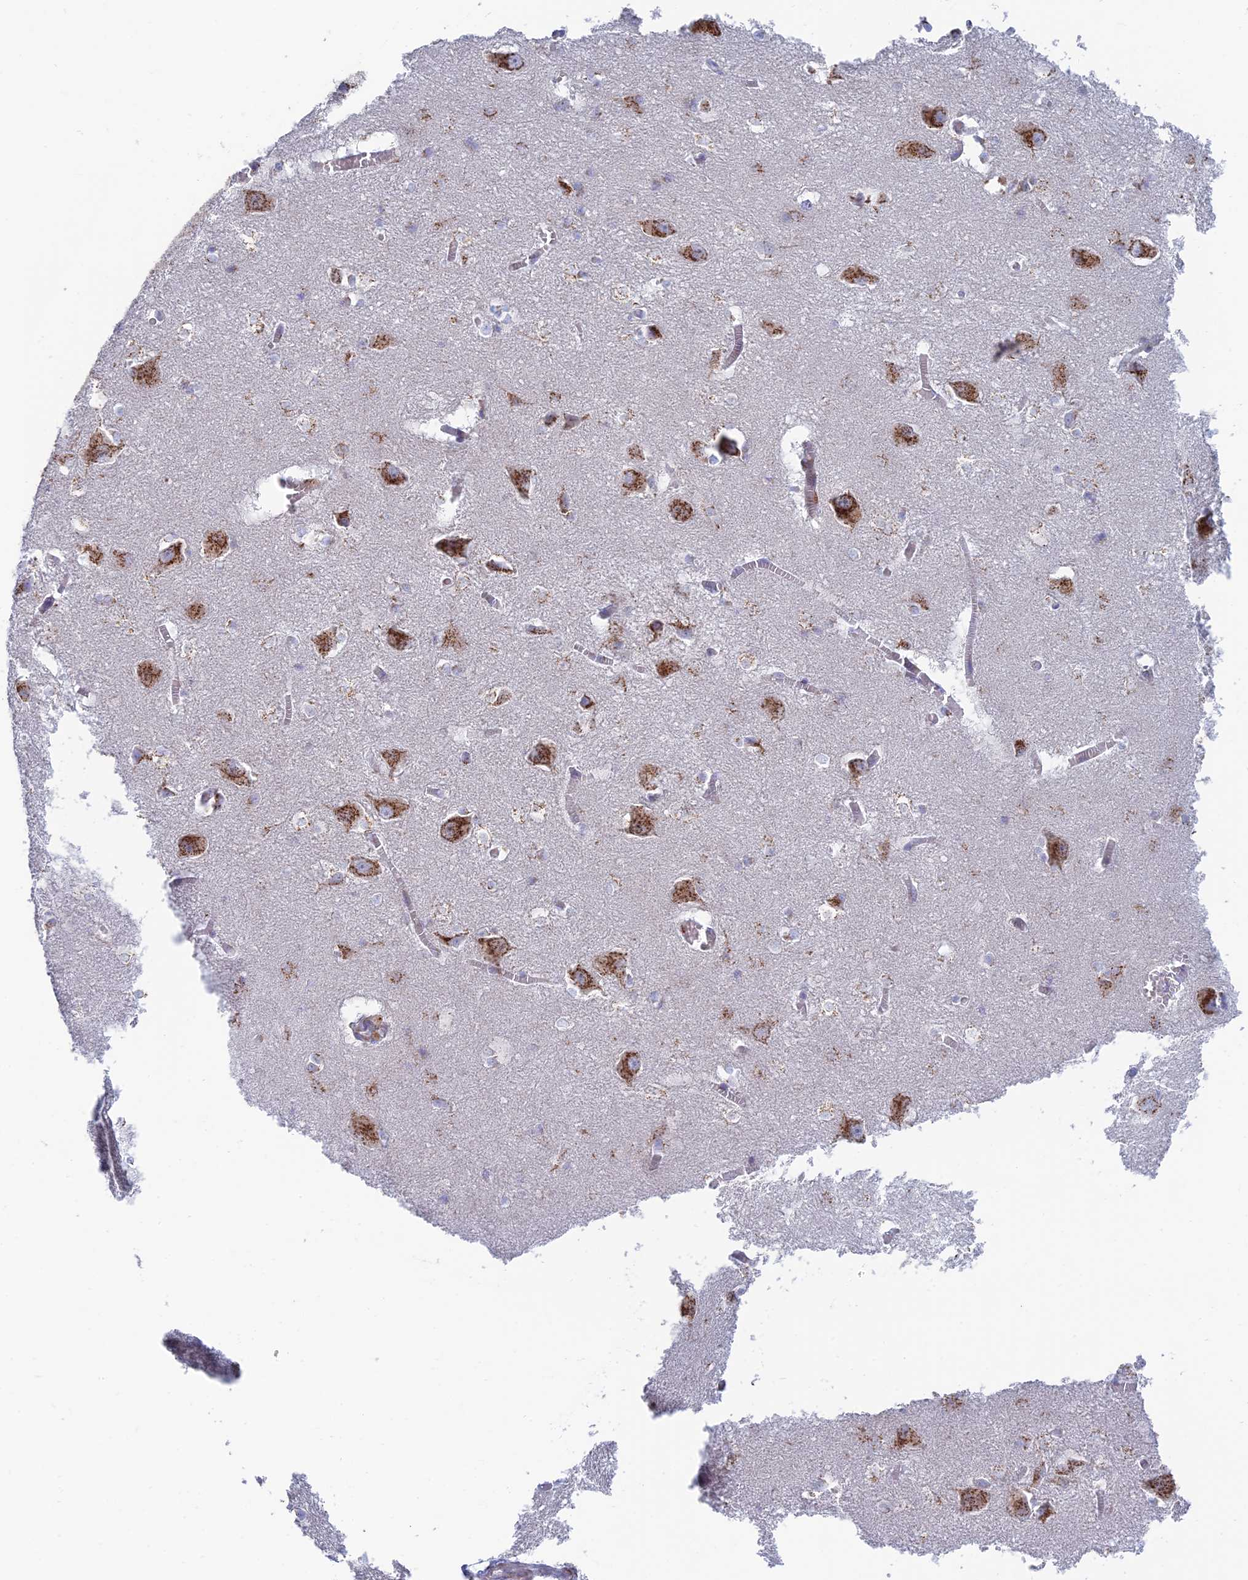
{"staining": {"intensity": "negative", "quantity": "none", "location": "none"}, "tissue": "caudate", "cell_type": "Glial cells", "image_type": "normal", "snomed": [{"axis": "morphology", "description": "Normal tissue, NOS"}, {"axis": "topography", "description": "Lateral ventricle wall"}], "caption": "DAB (3,3'-diaminobenzidine) immunohistochemical staining of benign human caudate shows no significant staining in glial cells. (Brightfield microscopy of DAB (3,3'-diaminobenzidine) IHC at high magnification).", "gene": "ENSG00000267561", "patient": {"sex": "male", "age": 37}}